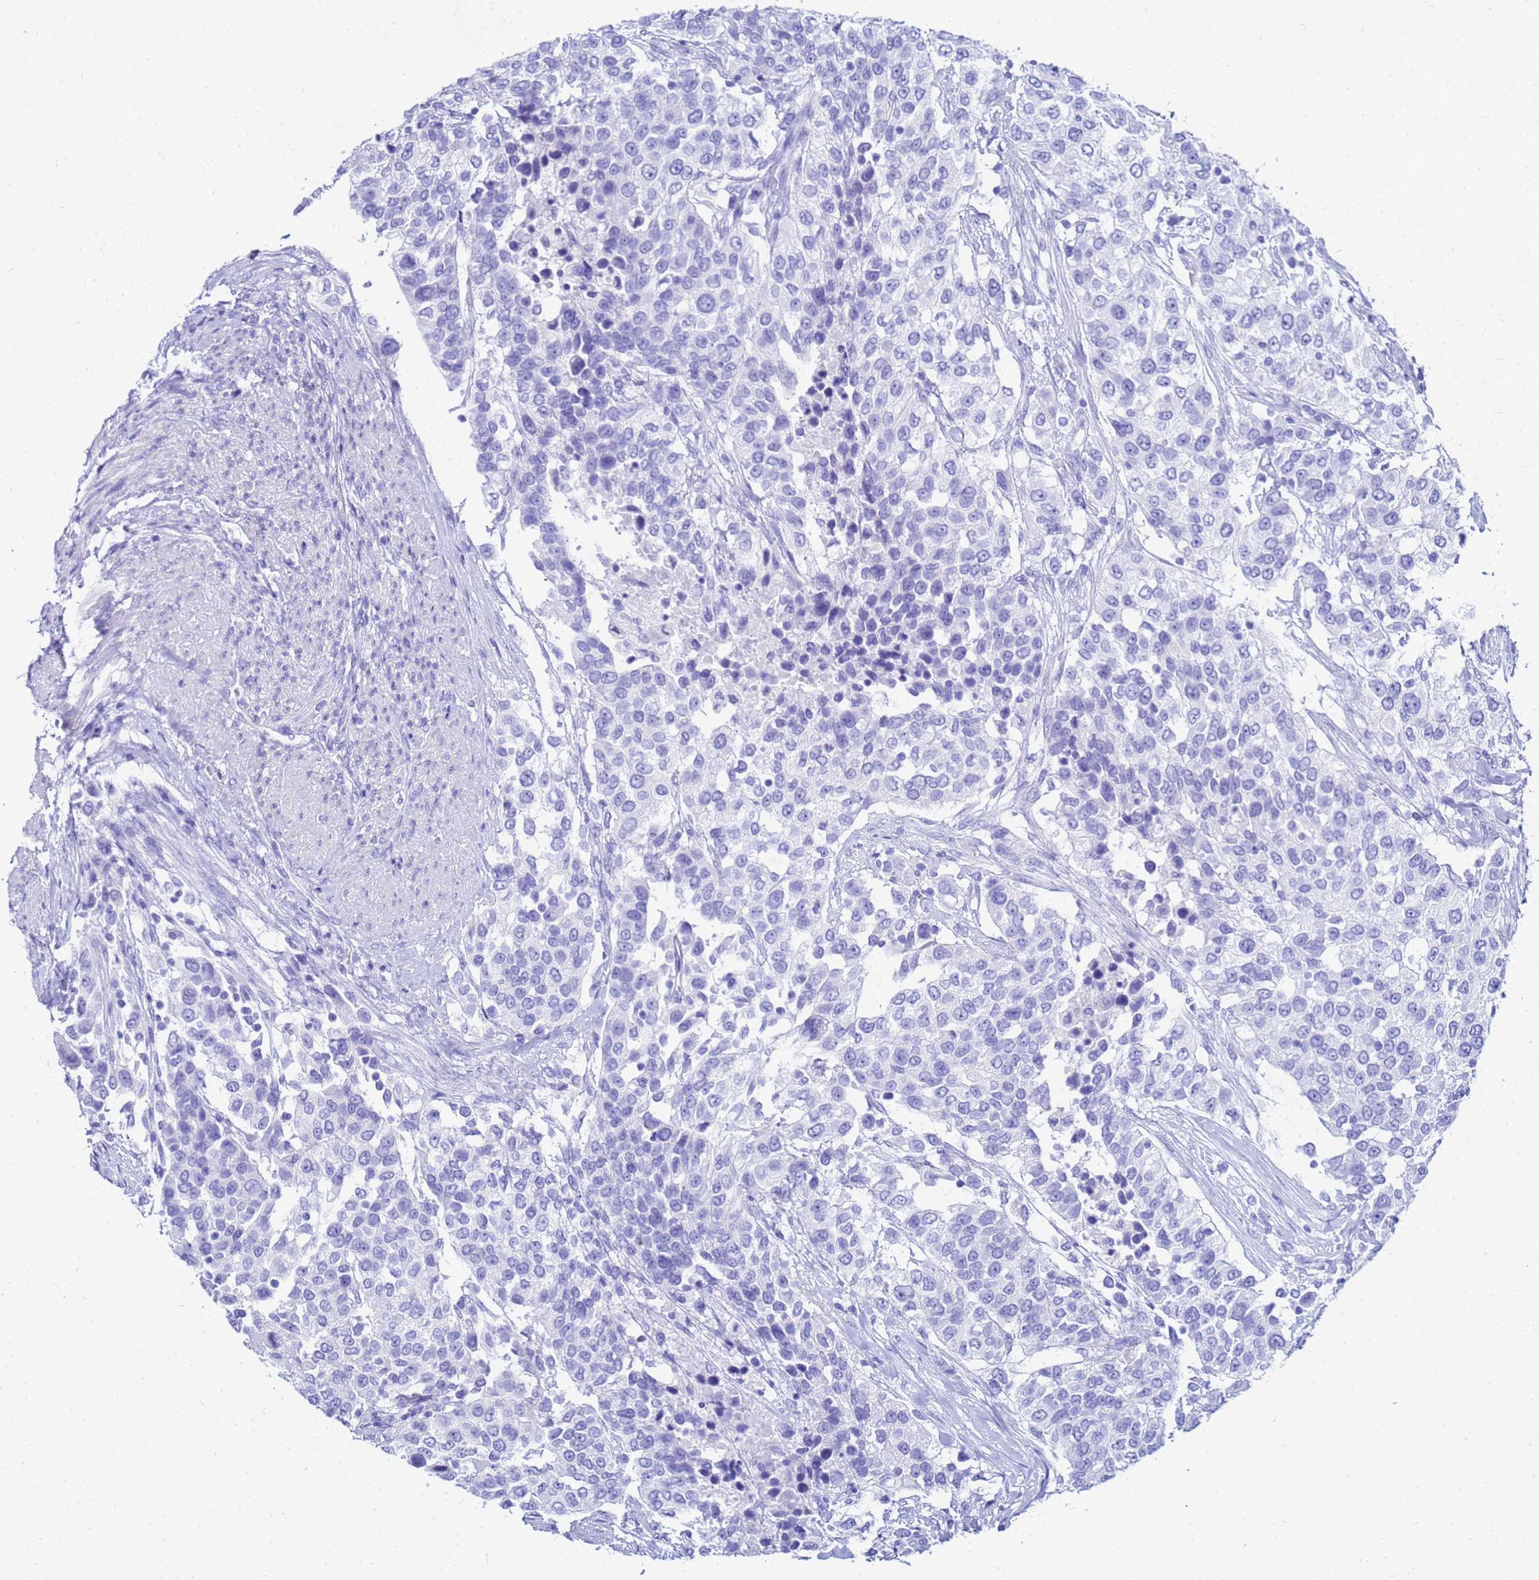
{"staining": {"intensity": "negative", "quantity": "none", "location": "none"}, "tissue": "urothelial cancer", "cell_type": "Tumor cells", "image_type": "cancer", "snomed": [{"axis": "morphology", "description": "Urothelial carcinoma, High grade"}, {"axis": "topography", "description": "Urinary bladder"}], "caption": "DAB immunohistochemical staining of human urothelial carcinoma (high-grade) displays no significant expression in tumor cells. Nuclei are stained in blue.", "gene": "CKB", "patient": {"sex": "female", "age": 80}}